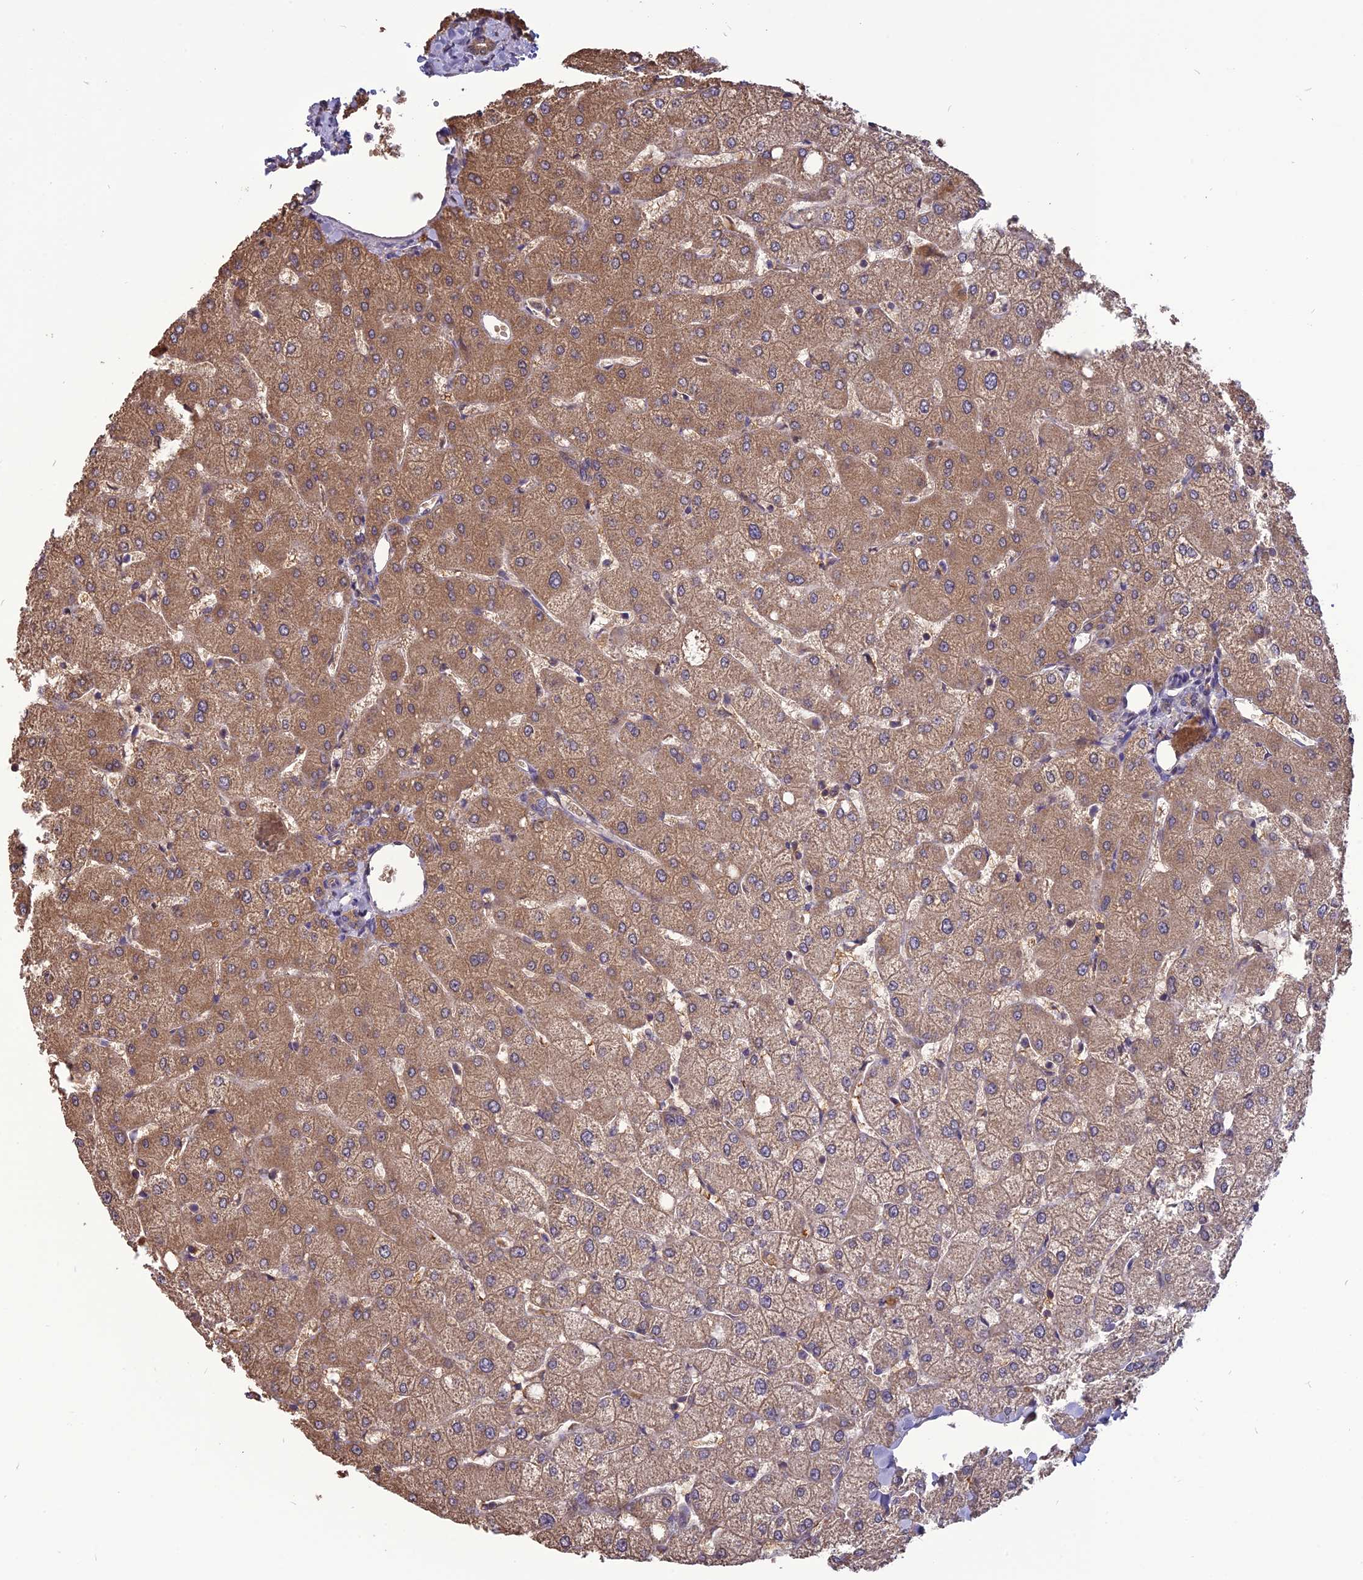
{"staining": {"intensity": "weak", "quantity": "25%-75%", "location": "cytoplasmic/membranous"}, "tissue": "liver", "cell_type": "Cholangiocytes", "image_type": "normal", "snomed": [{"axis": "morphology", "description": "Normal tissue, NOS"}, {"axis": "topography", "description": "Liver"}], "caption": "Liver was stained to show a protein in brown. There is low levels of weak cytoplasmic/membranous staining in approximately 25%-75% of cholangiocytes. The staining was performed using DAB (3,3'-diaminobenzidine), with brown indicating positive protein expression. Nuclei are stained blue with hematoxylin.", "gene": "PSMF1", "patient": {"sex": "female", "age": 54}}